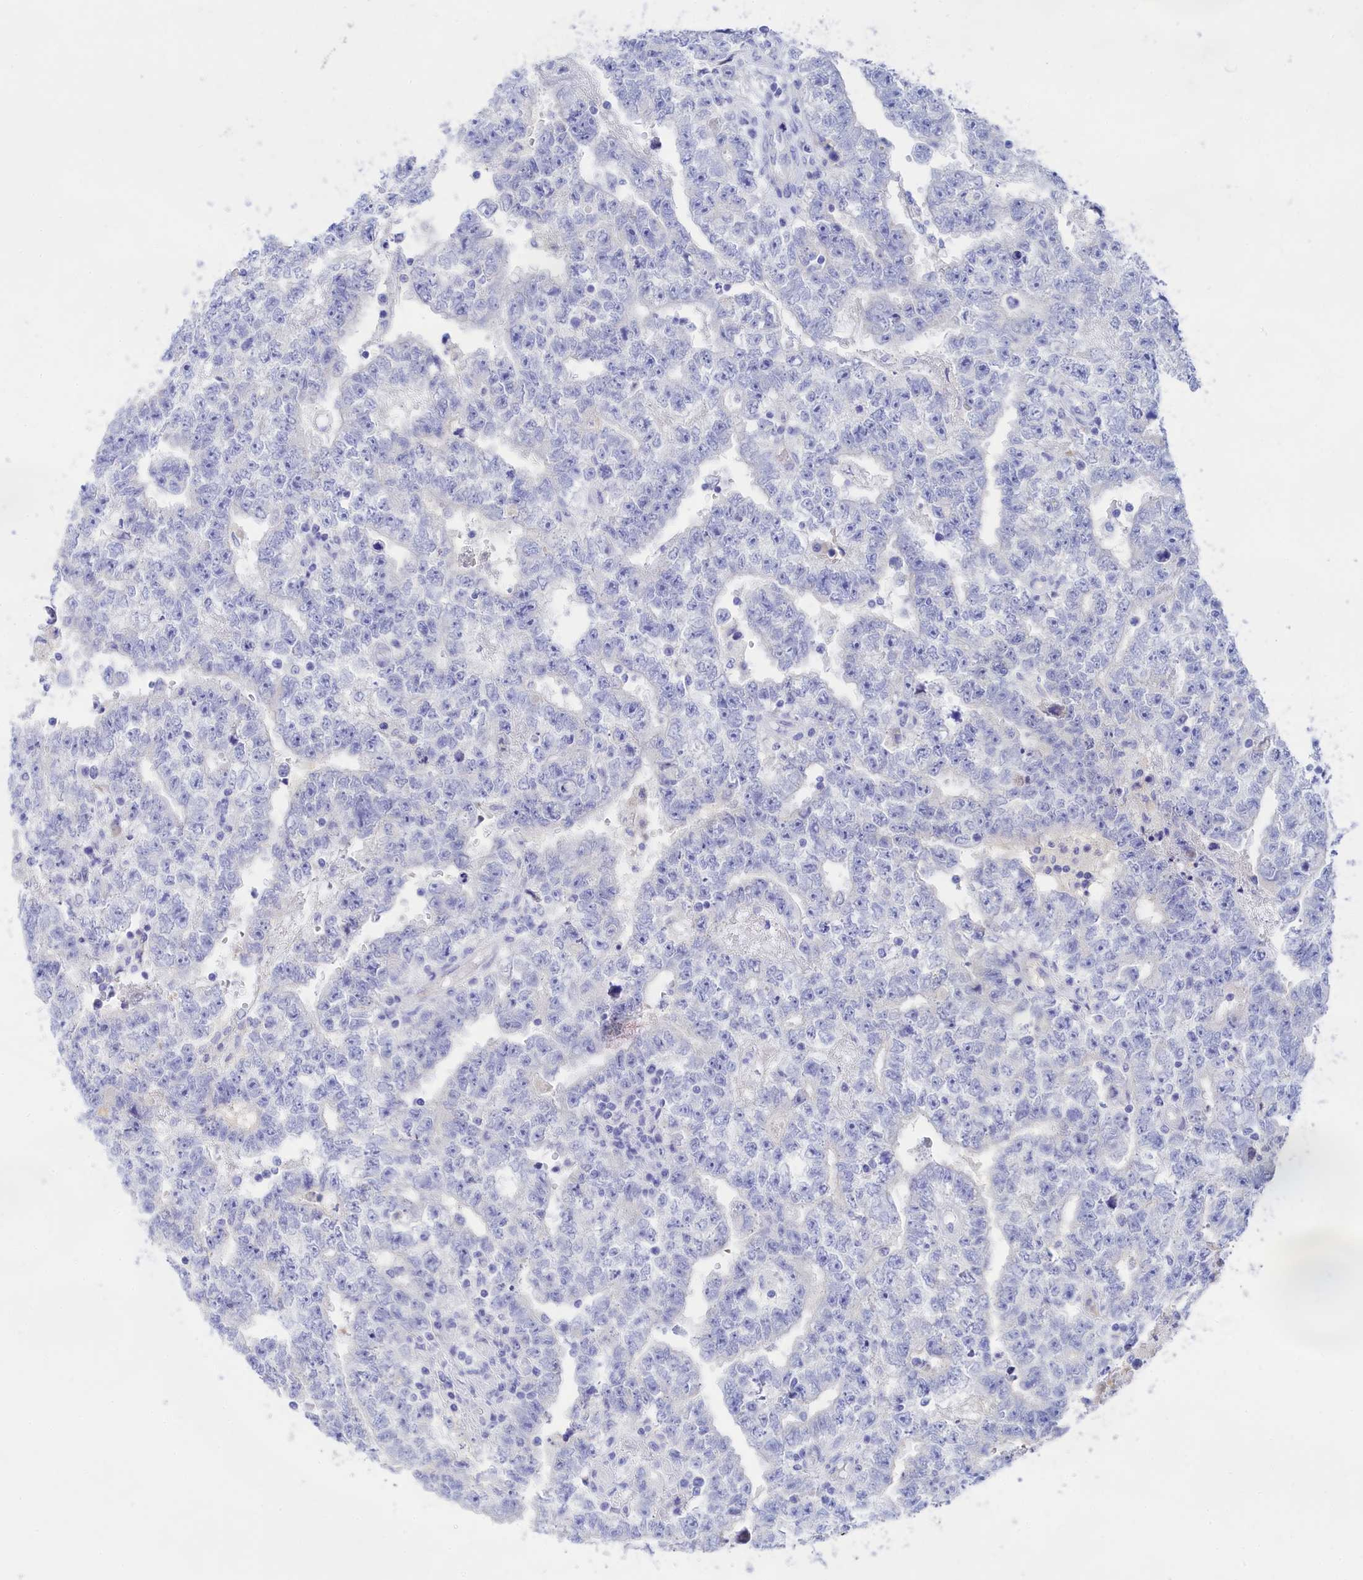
{"staining": {"intensity": "negative", "quantity": "none", "location": "none"}, "tissue": "testis cancer", "cell_type": "Tumor cells", "image_type": "cancer", "snomed": [{"axis": "morphology", "description": "Carcinoma, Embryonal, NOS"}, {"axis": "topography", "description": "Testis"}], "caption": "Tumor cells are negative for brown protein staining in testis cancer.", "gene": "TRIM10", "patient": {"sex": "male", "age": 25}}